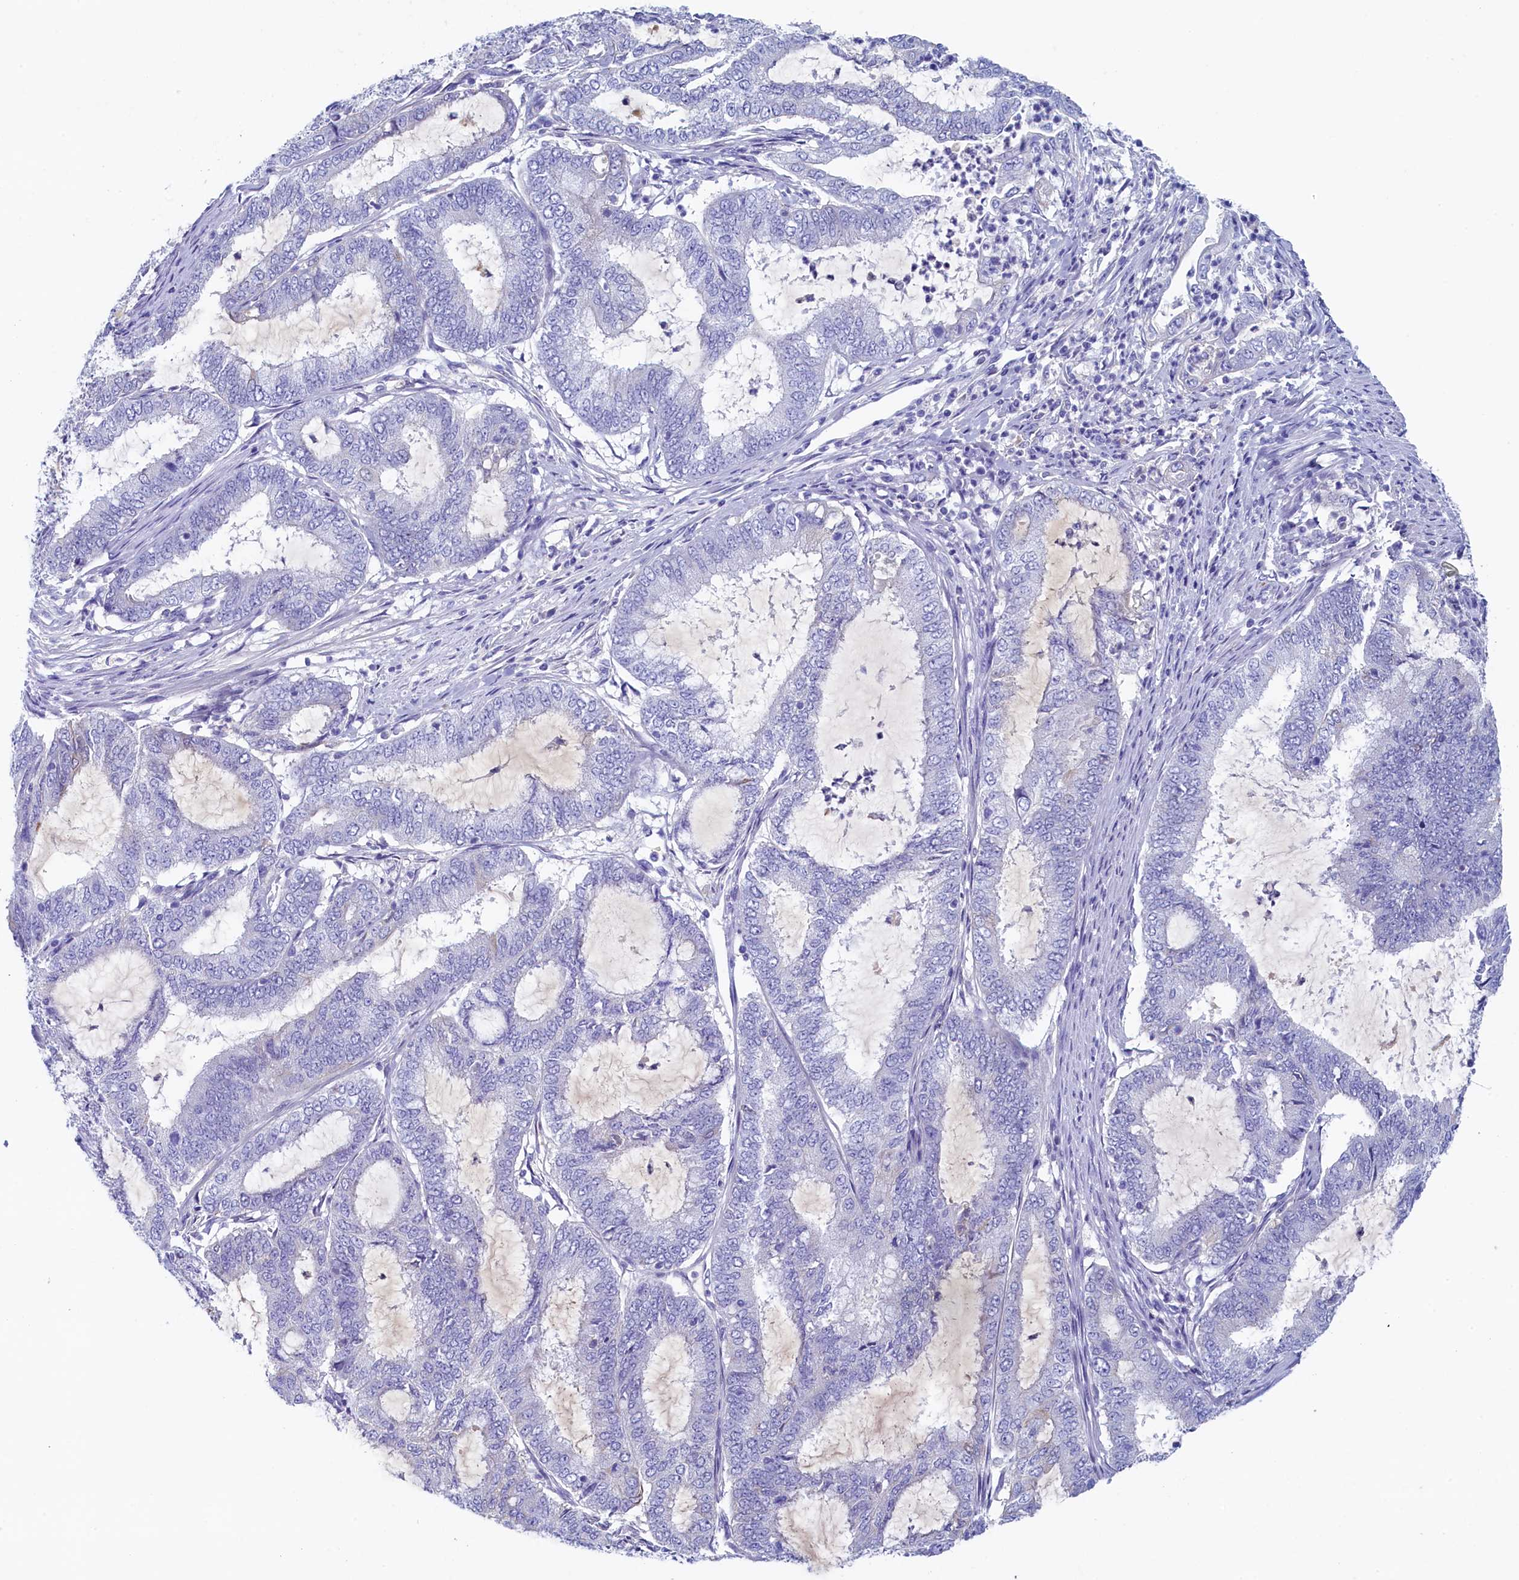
{"staining": {"intensity": "negative", "quantity": "none", "location": "none"}, "tissue": "endometrial cancer", "cell_type": "Tumor cells", "image_type": "cancer", "snomed": [{"axis": "morphology", "description": "Adenocarcinoma, NOS"}, {"axis": "topography", "description": "Endometrium"}], "caption": "Immunohistochemistry (IHC) of endometrial cancer (adenocarcinoma) exhibits no expression in tumor cells.", "gene": "GUCA1C", "patient": {"sex": "female", "age": 51}}